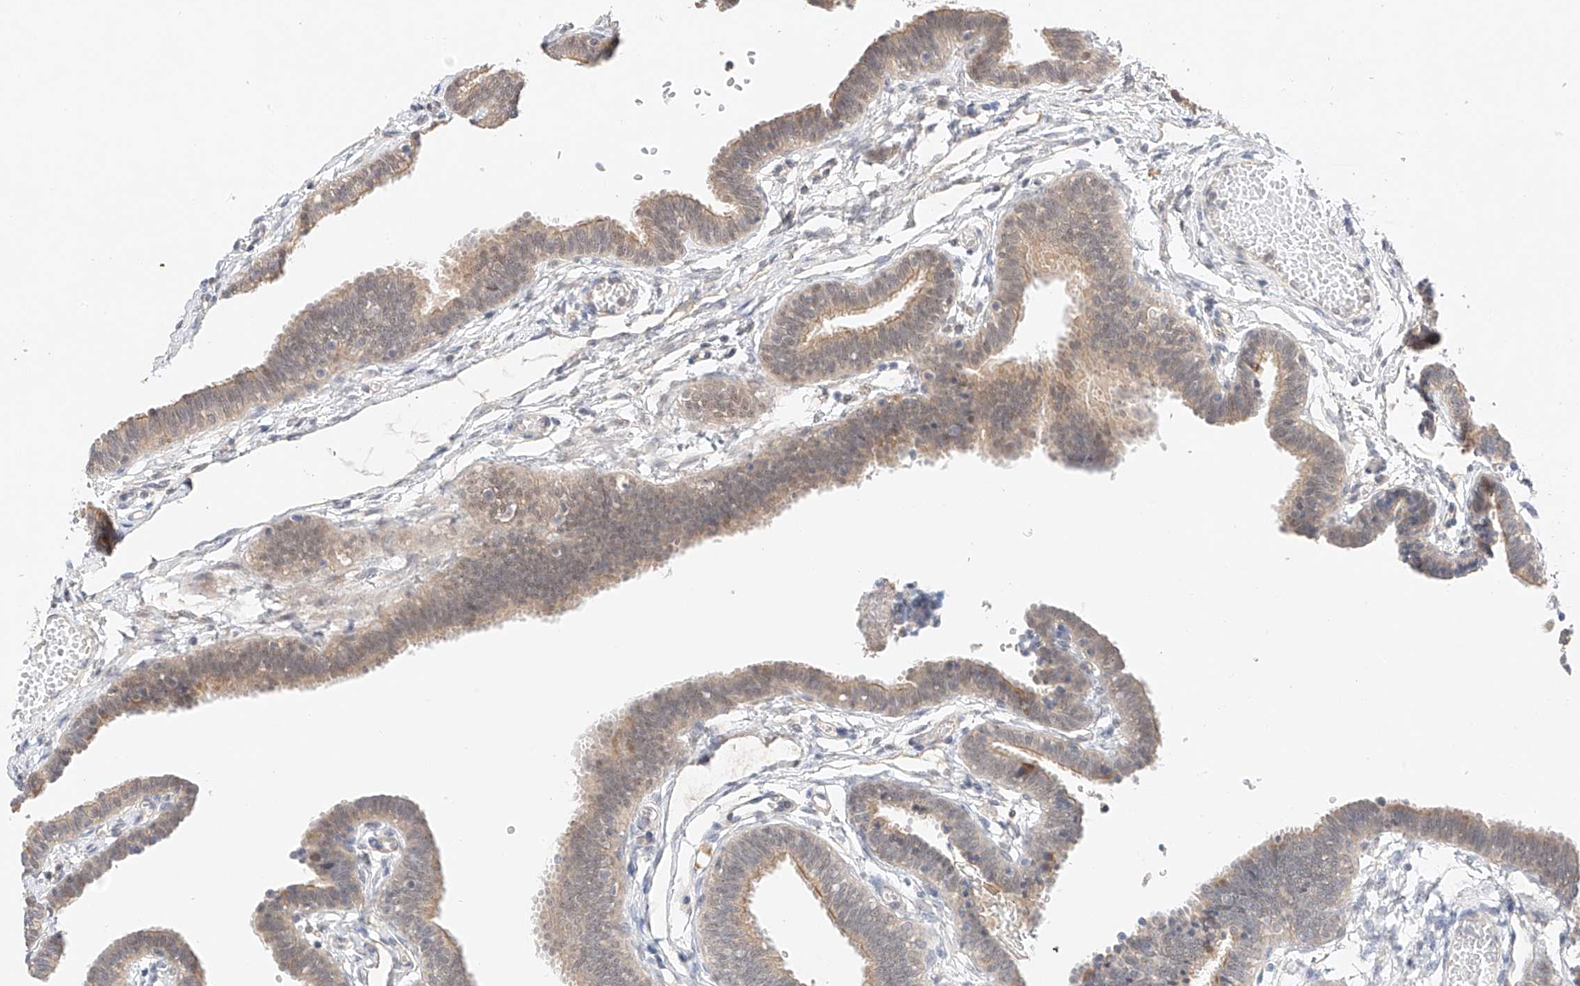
{"staining": {"intensity": "weak", "quantity": "25%-75%", "location": "cytoplasmic/membranous"}, "tissue": "fallopian tube", "cell_type": "Glandular cells", "image_type": "normal", "snomed": [{"axis": "morphology", "description": "Normal tissue, NOS"}, {"axis": "topography", "description": "Fallopian tube"}, {"axis": "topography", "description": "Ovary"}], "caption": "High-magnification brightfield microscopy of normal fallopian tube stained with DAB (brown) and counterstained with hematoxylin (blue). glandular cells exhibit weak cytoplasmic/membranous positivity is present in about25%-75% of cells.", "gene": "IL22RA2", "patient": {"sex": "female", "age": 23}}